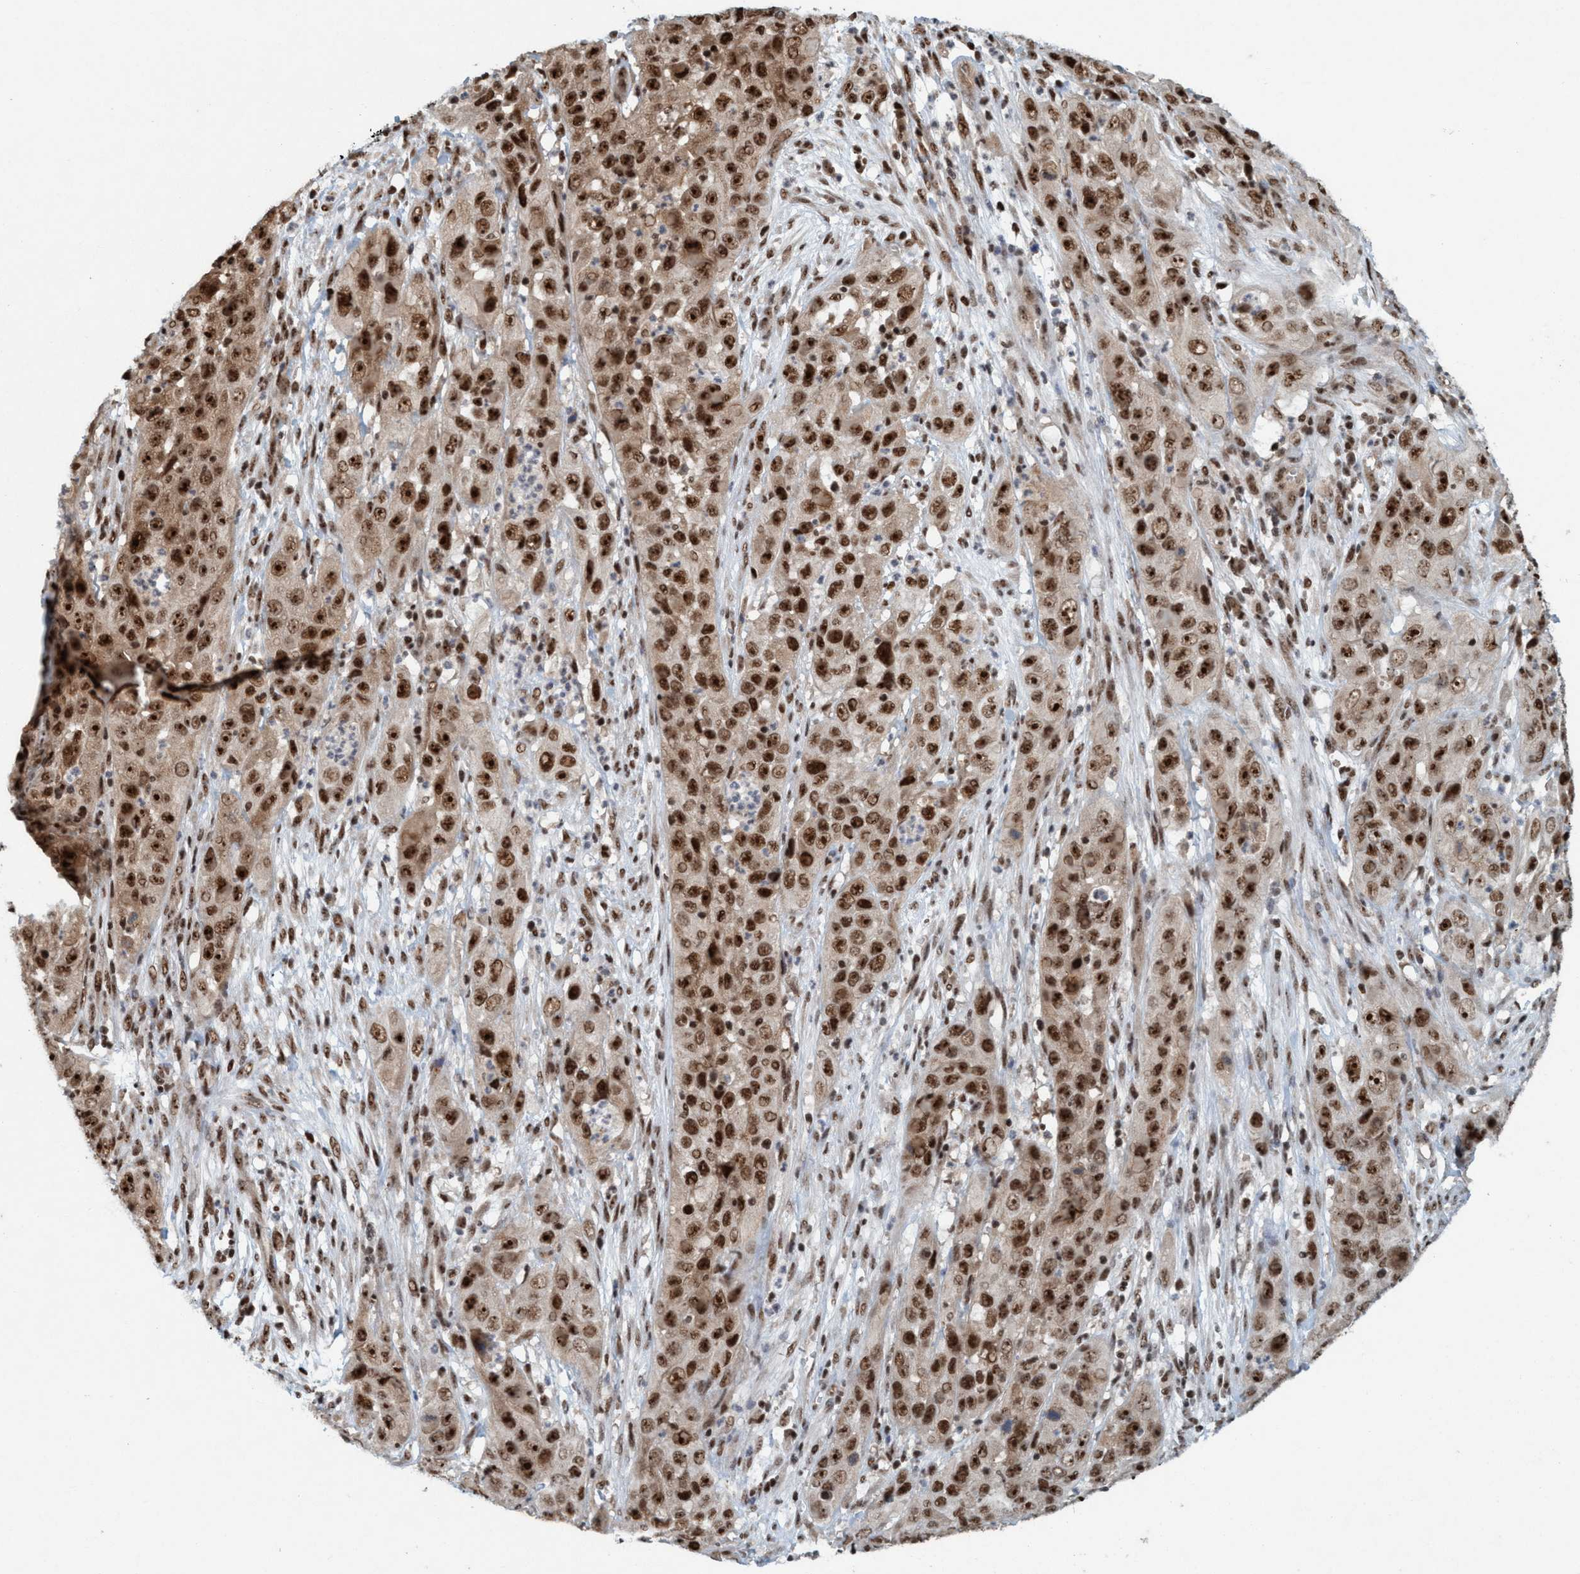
{"staining": {"intensity": "strong", "quantity": ">75%", "location": "nuclear"}, "tissue": "cervical cancer", "cell_type": "Tumor cells", "image_type": "cancer", "snomed": [{"axis": "morphology", "description": "Squamous cell carcinoma, NOS"}, {"axis": "topography", "description": "Cervix"}], "caption": "This photomicrograph displays immunohistochemistry (IHC) staining of squamous cell carcinoma (cervical), with high strong nuclear expression in about >75% of tumor cells.", "gene": "SMCR8", "patient": {"sex": "female", "age": 32}}